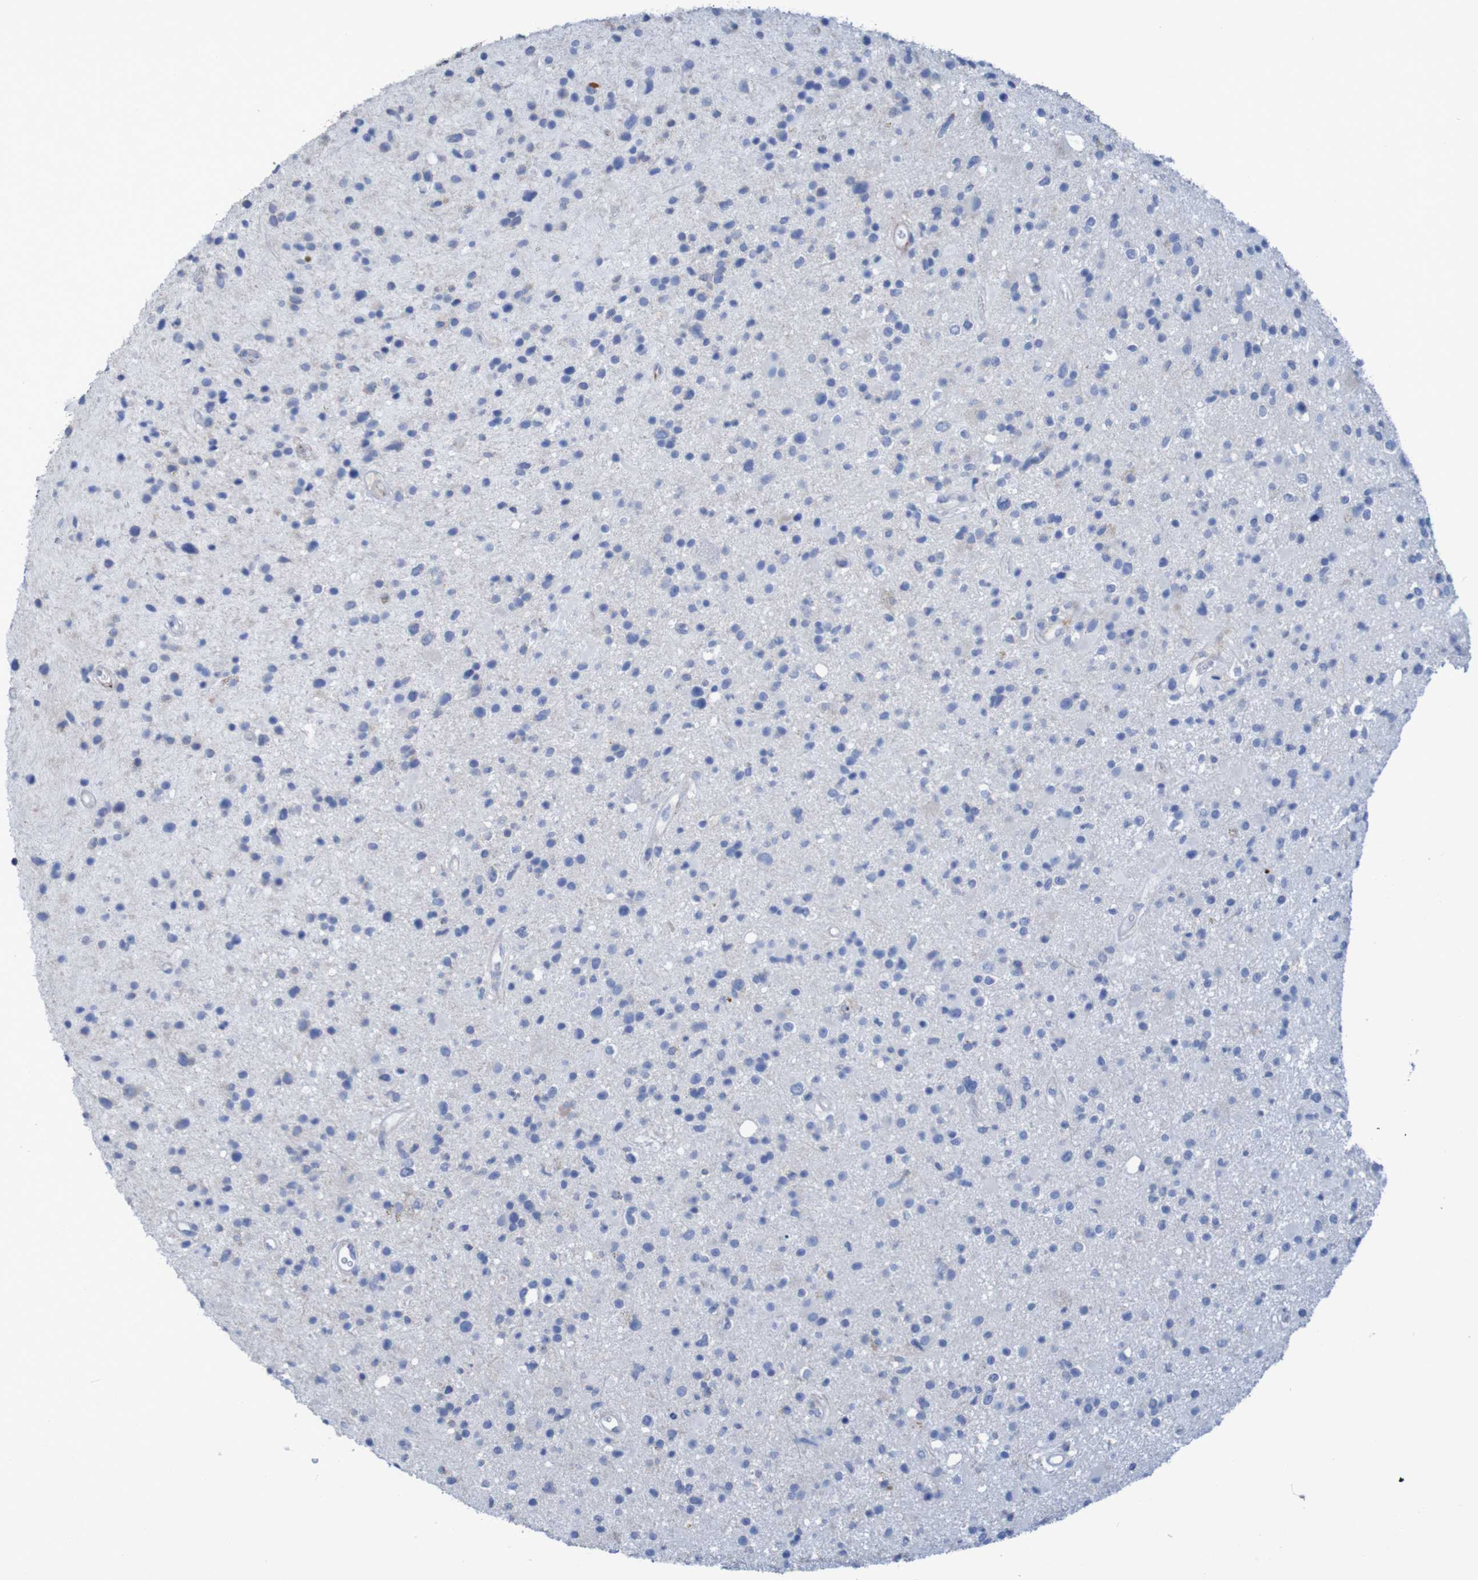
{"staining": {"intensity": "negative", "quantity": "none", "location": "none"}, "tissue": "glioma", "cell_type": "Tumor cells", "image_type": "cancer", "snomed": [{"axis": "morphology", "description": "Glioma, malignant, High grade"}, {"axis": "topography", "description": "Brain"}], "caption": "This is a histopathology image of immunohistochemistry staining of malignant glioma (high-grade), which shows no expression in tumor cells.", "gene": "RNF182", "patient": {"sex": "male", "age": 33}}